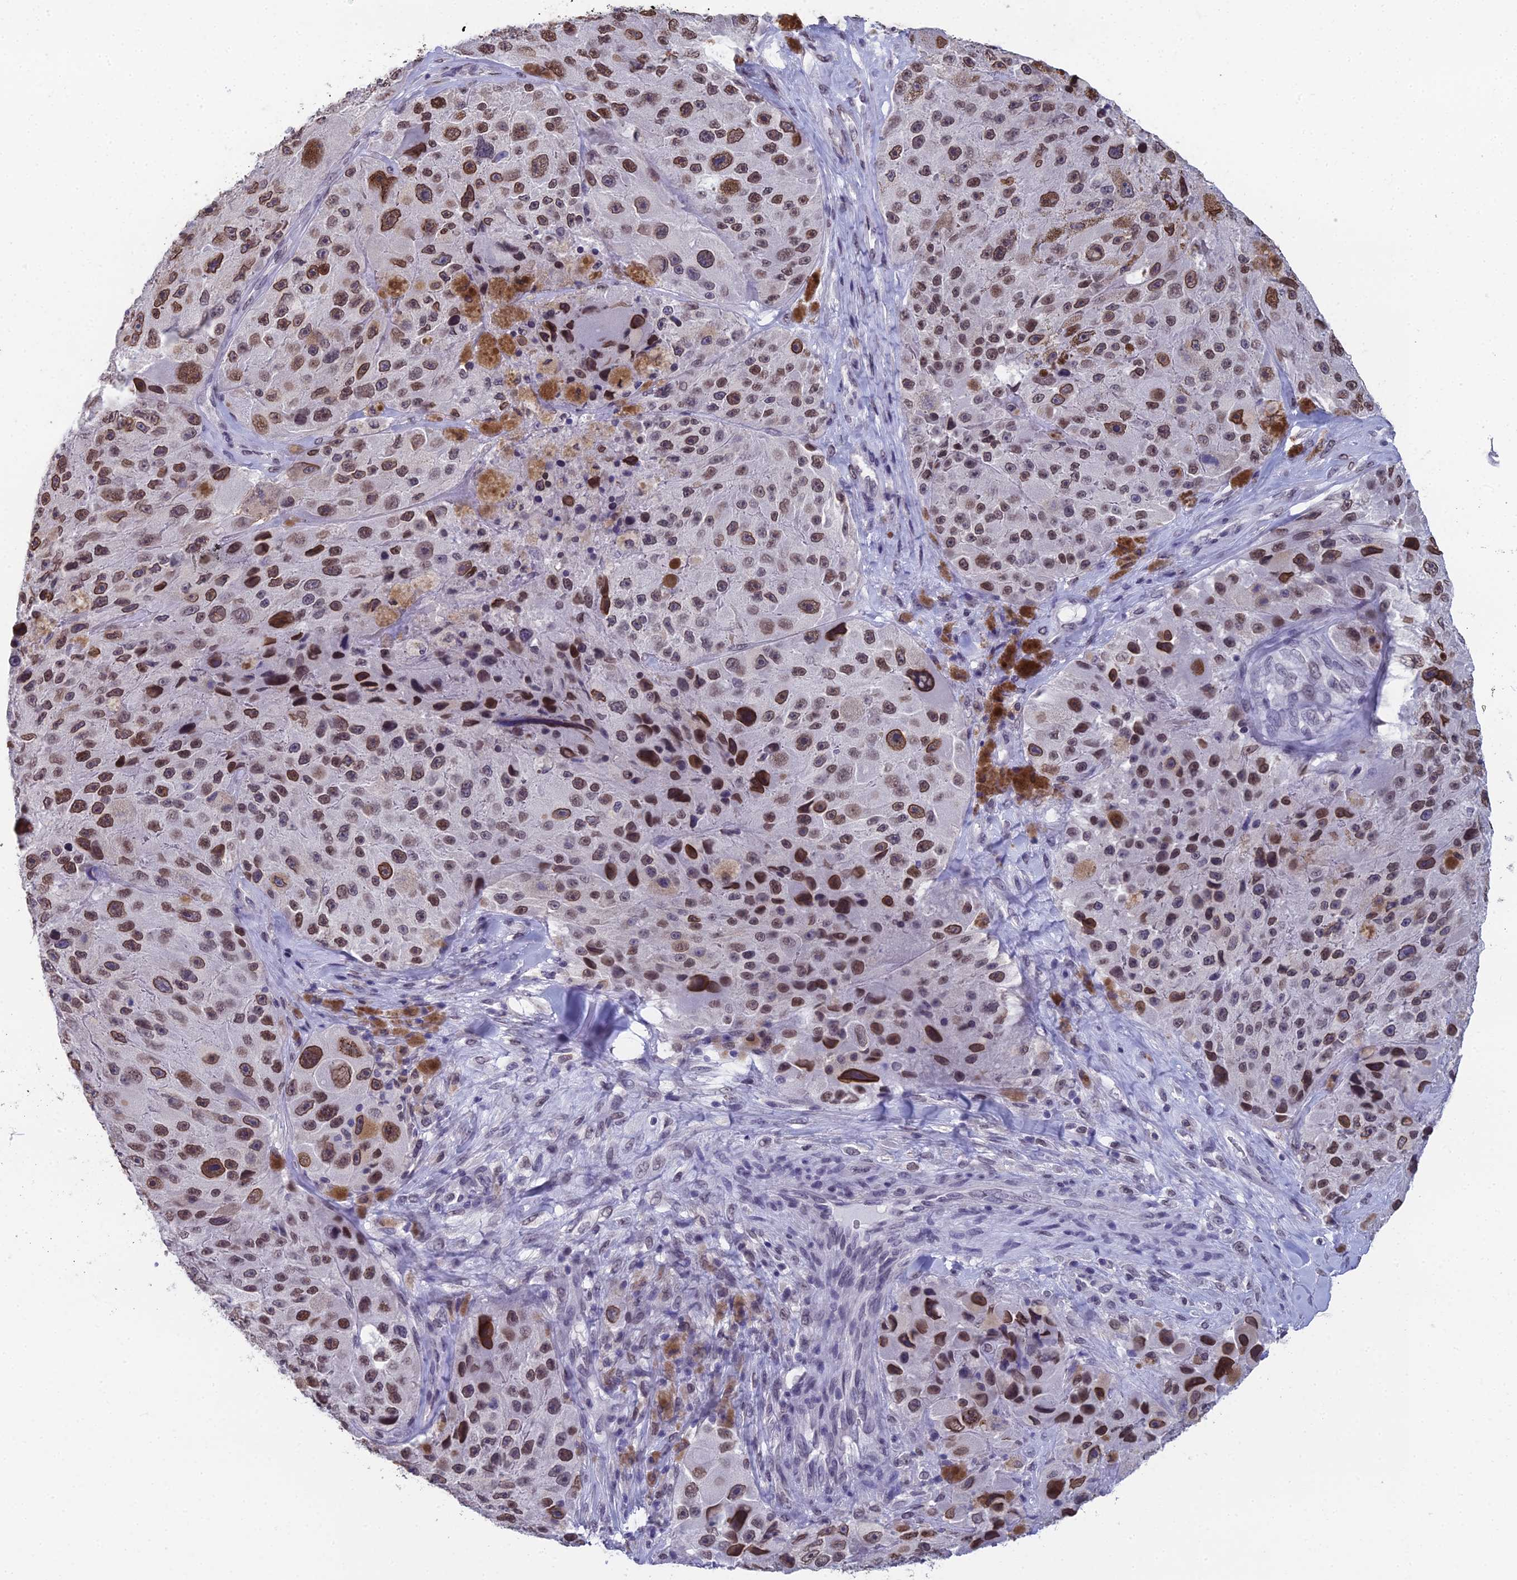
{"staining": {"intensity": "strong", "quantity": ">75%", "location": "cytoplasmic/membranous,nuclear"}, "tissue": "melanoma", "cell_type": "Tumor cells", "image_type": "cancer", "snomed": [{"axis": "morphology", "description": "Malignant melanoma, Metastatic site"}, {"axis": "topography", "description": "Lymph node"}], "caption": "Immunohistochemical staining of human malignant melanoma (metastatic site) reveals high levels of strong cytoplasmic/membranous and nuclear staining in about >75% of tumor cells.", "gene": "CCDC97", "patient": {"sex": "male", "age": 62}}